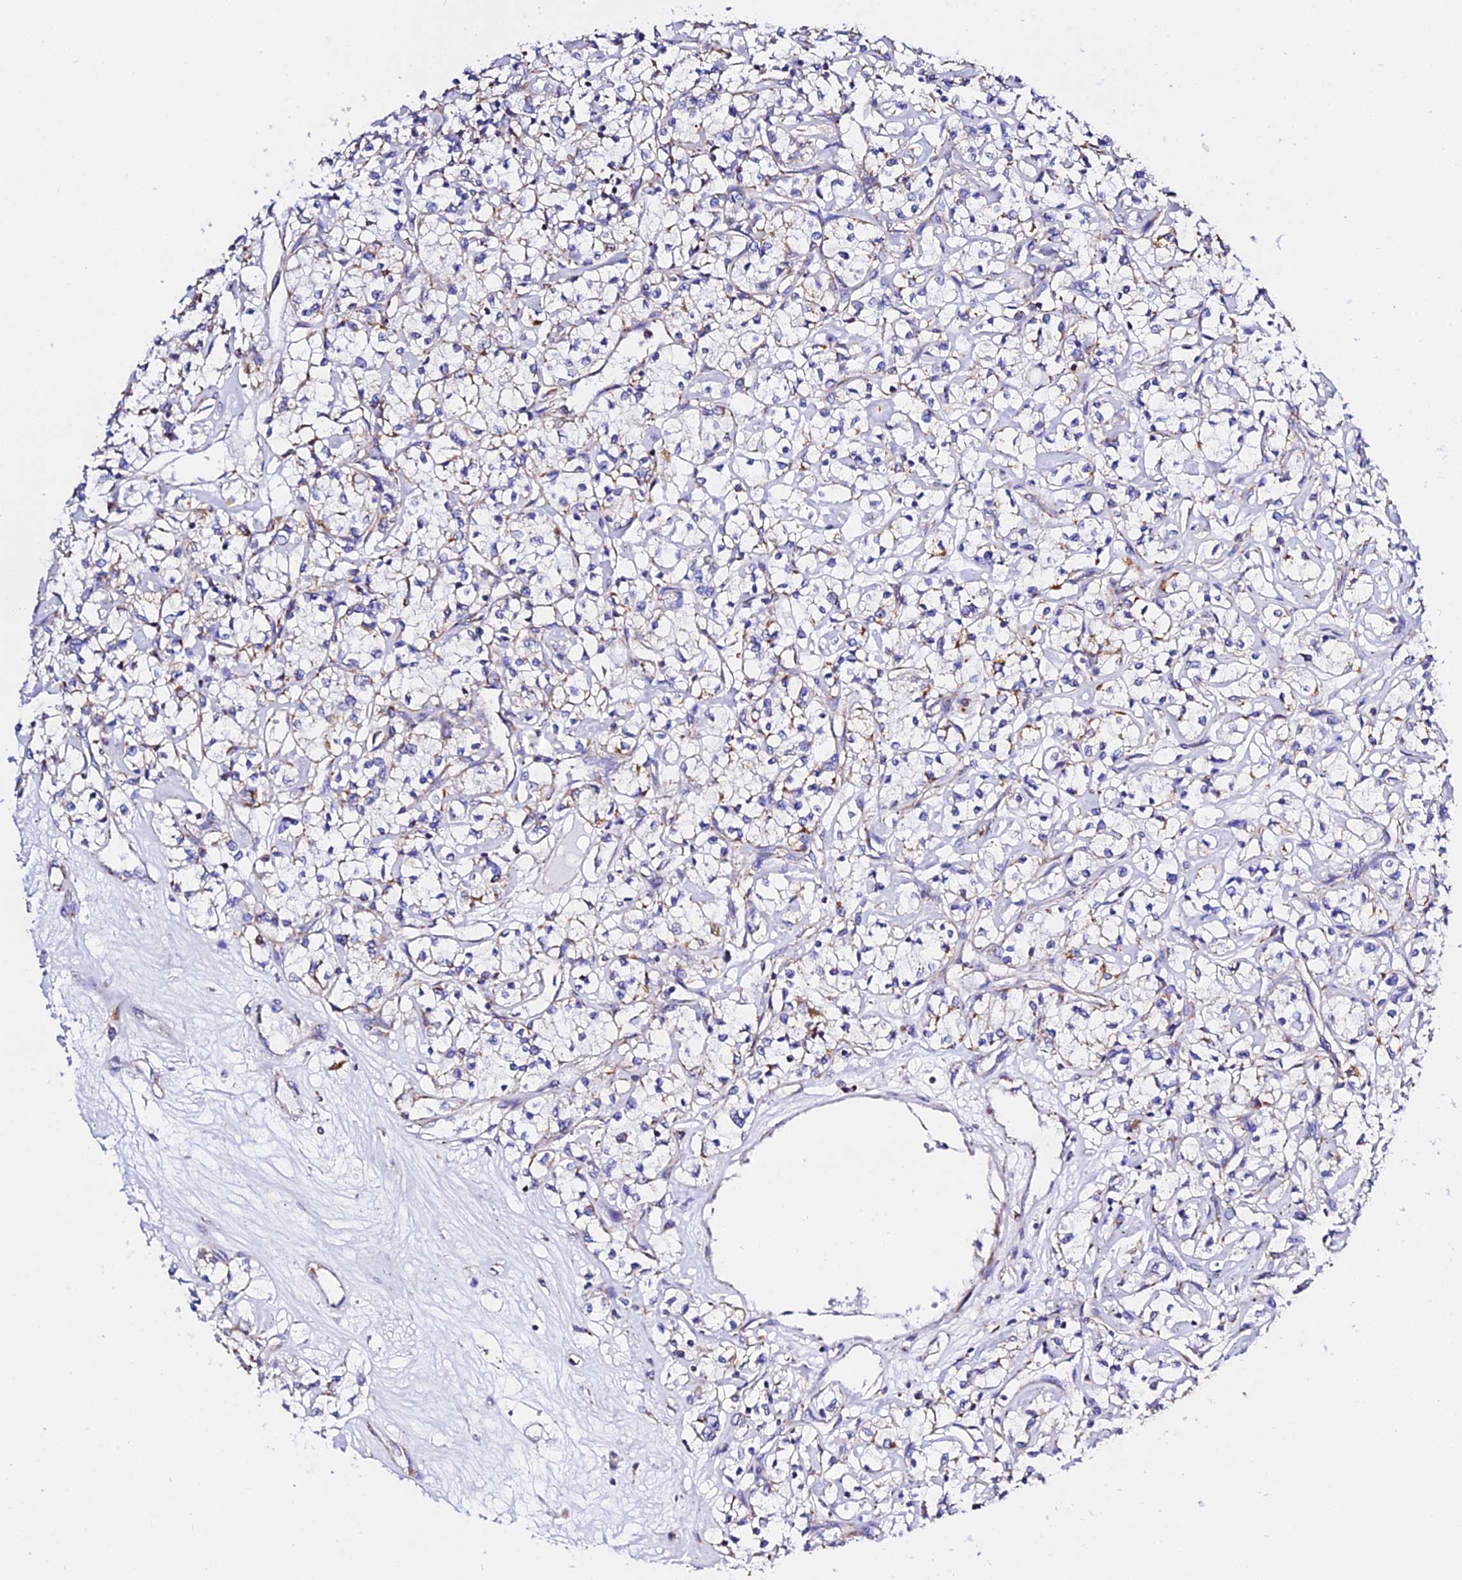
{"staining": {"intensity": "moderate", "quantity": "25%-75%", "location": "cytoplasmic/membranous"}, "tissue": "renal cancer", "cell_type": "Tumor cells", "image_type": "cancer", "snomed": [{"axis": "morphology", "description": "Adenocarcinoma, NOS"}, {"axis": "topography", "description": "Kidney"}], "caption": "This histopathology image reveals immunohistochemistry staining of human renal cancer, with medium moderate cytoplasmic/membranous staining in about 25%-75% of tumor cells.", "gene": "ZNF573", "patient": {"sex": "female", "age": 59}}